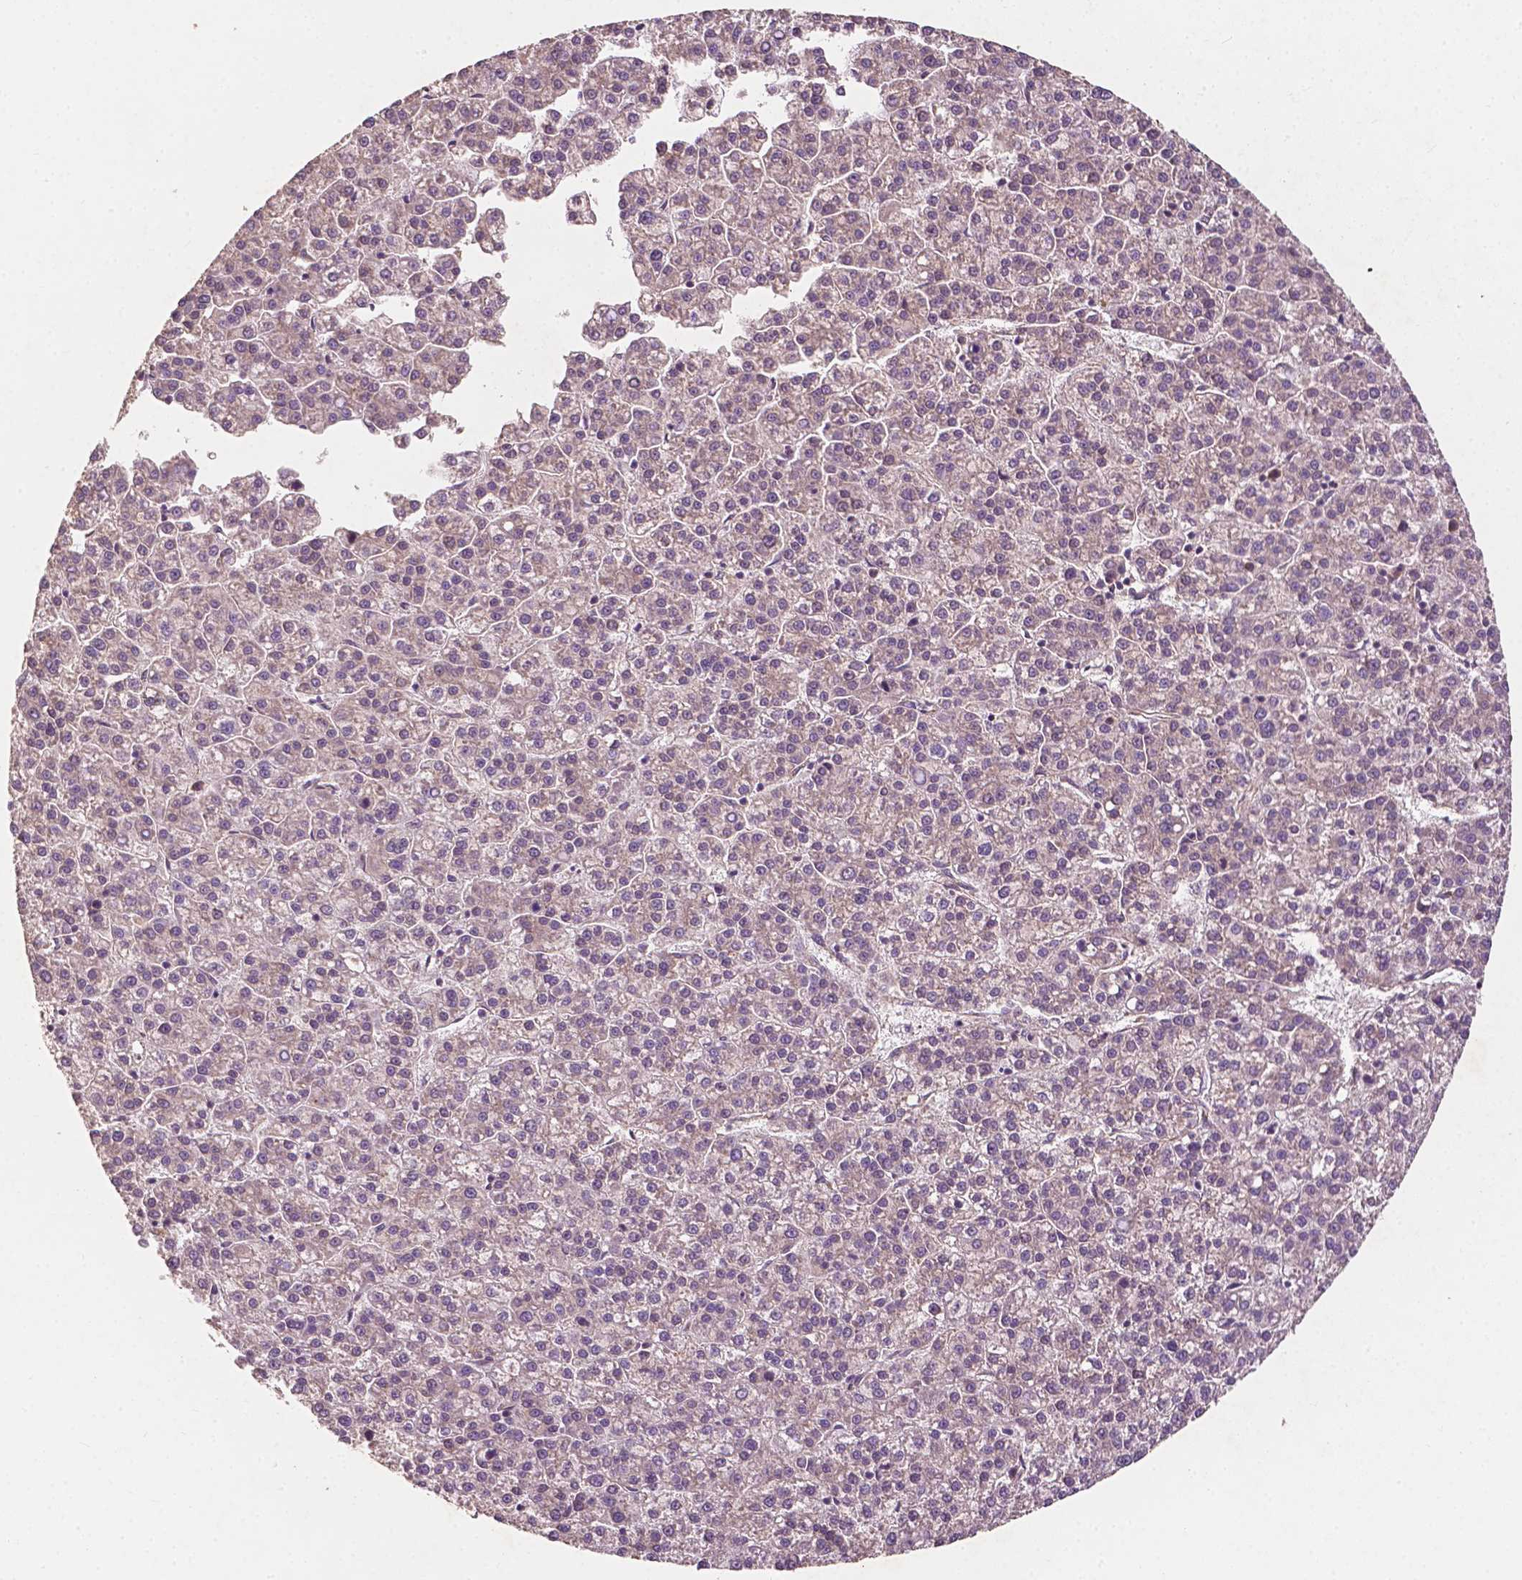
{"staining": {"intensity": "negative", "quantity": "none", "location": "none"}, "tissue": "liver cancer", "cell_type": "Tumor cells", "image_type": "cancer", "snomed": [{"axis": "morphology", "description": "Carcinoma, Hepatocellular, NOS"}, {"axis": "topography", "description": "Liver"}], "caption": "DAB (3,3'-diaminobenzidine) immunohistochemical staining of human hepatocellular carcinoma (liver) exhibits no significant positivity in tumor cells.", "gene": "G3BP1", "patient": {"sex": "female", "age": 58}}